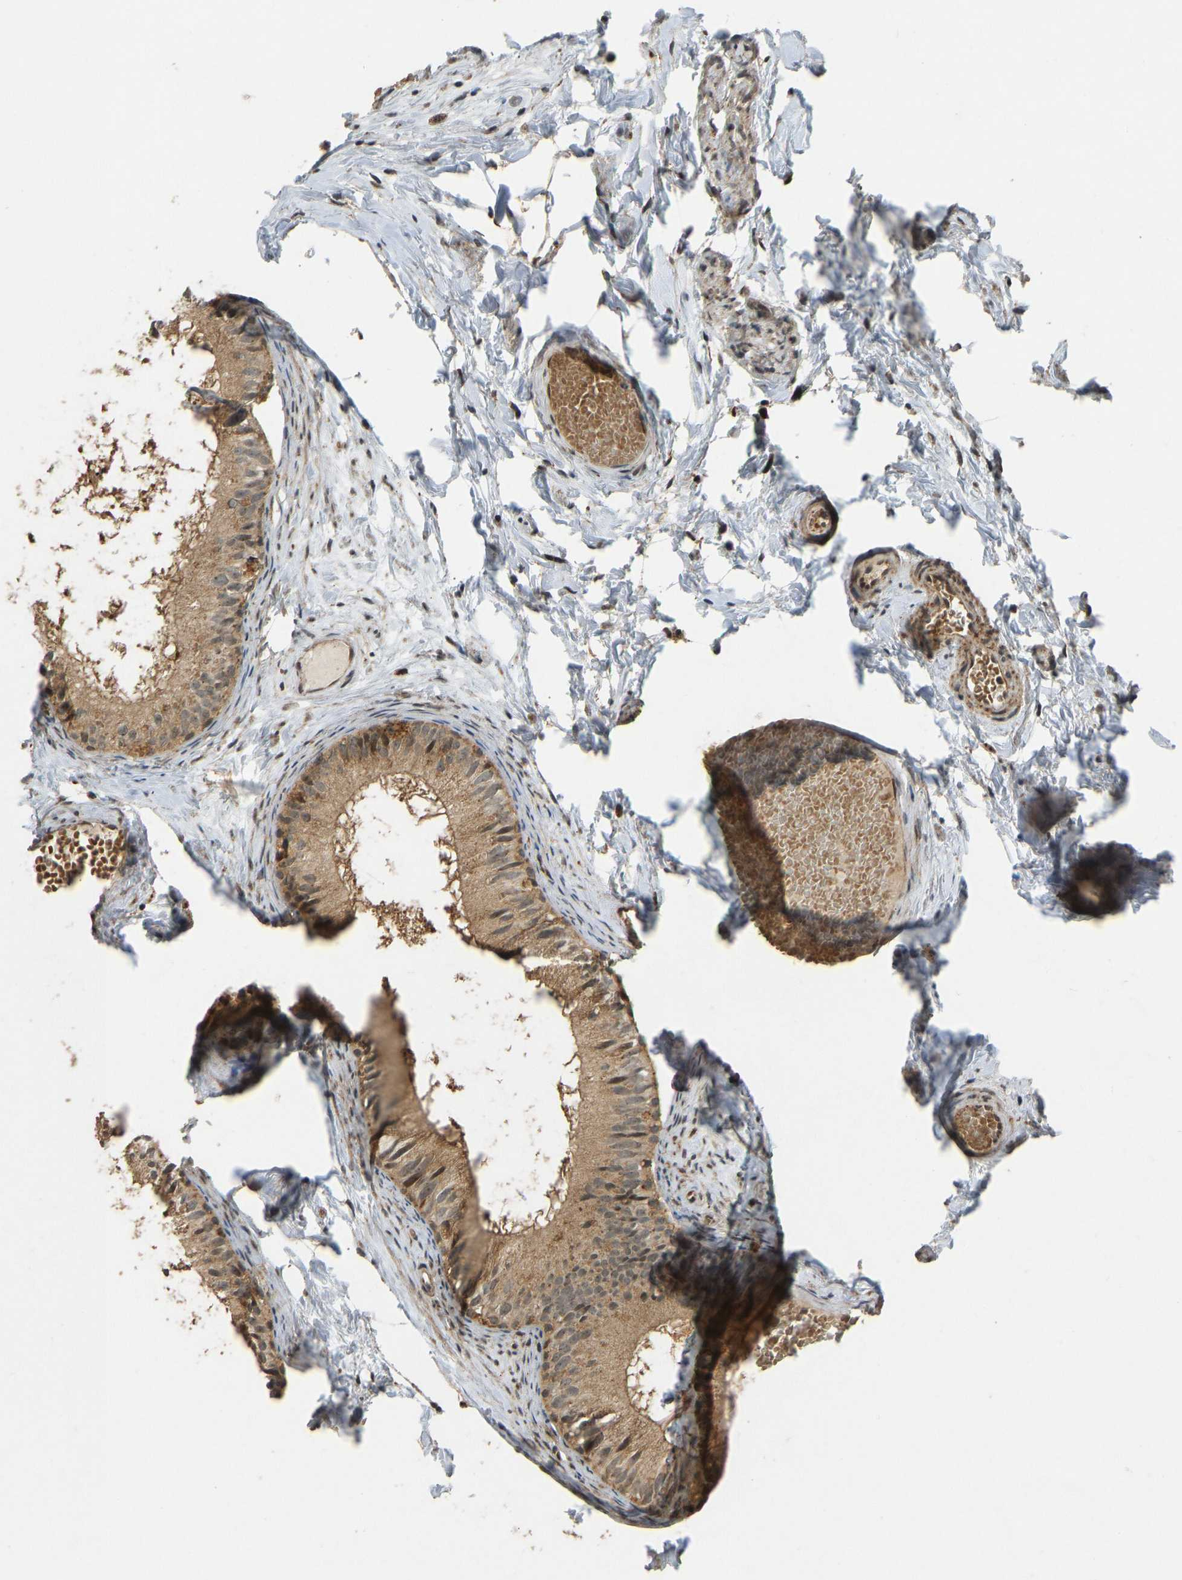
{"staining": {"intensity": "moderate", "quantity": ">75%", "location": "cytoplasmic/membranous"}, "tissue": "epididymis", "cell_type": "Glandular cells", "image_type": "normal", "snomed": [{"axis": "morphology", "description": "Normal tissue, NOS"}, {"axis": "topography", "description": "Epididymis"}], "caption": "Immunohistochemical staining of unremarkable epididymis reveals moderate cytoplasmic/membranous protein expression in about >75% of glandular cells.", "gene": "ACADS", "patient": {"sex": "male", "age": 46}}